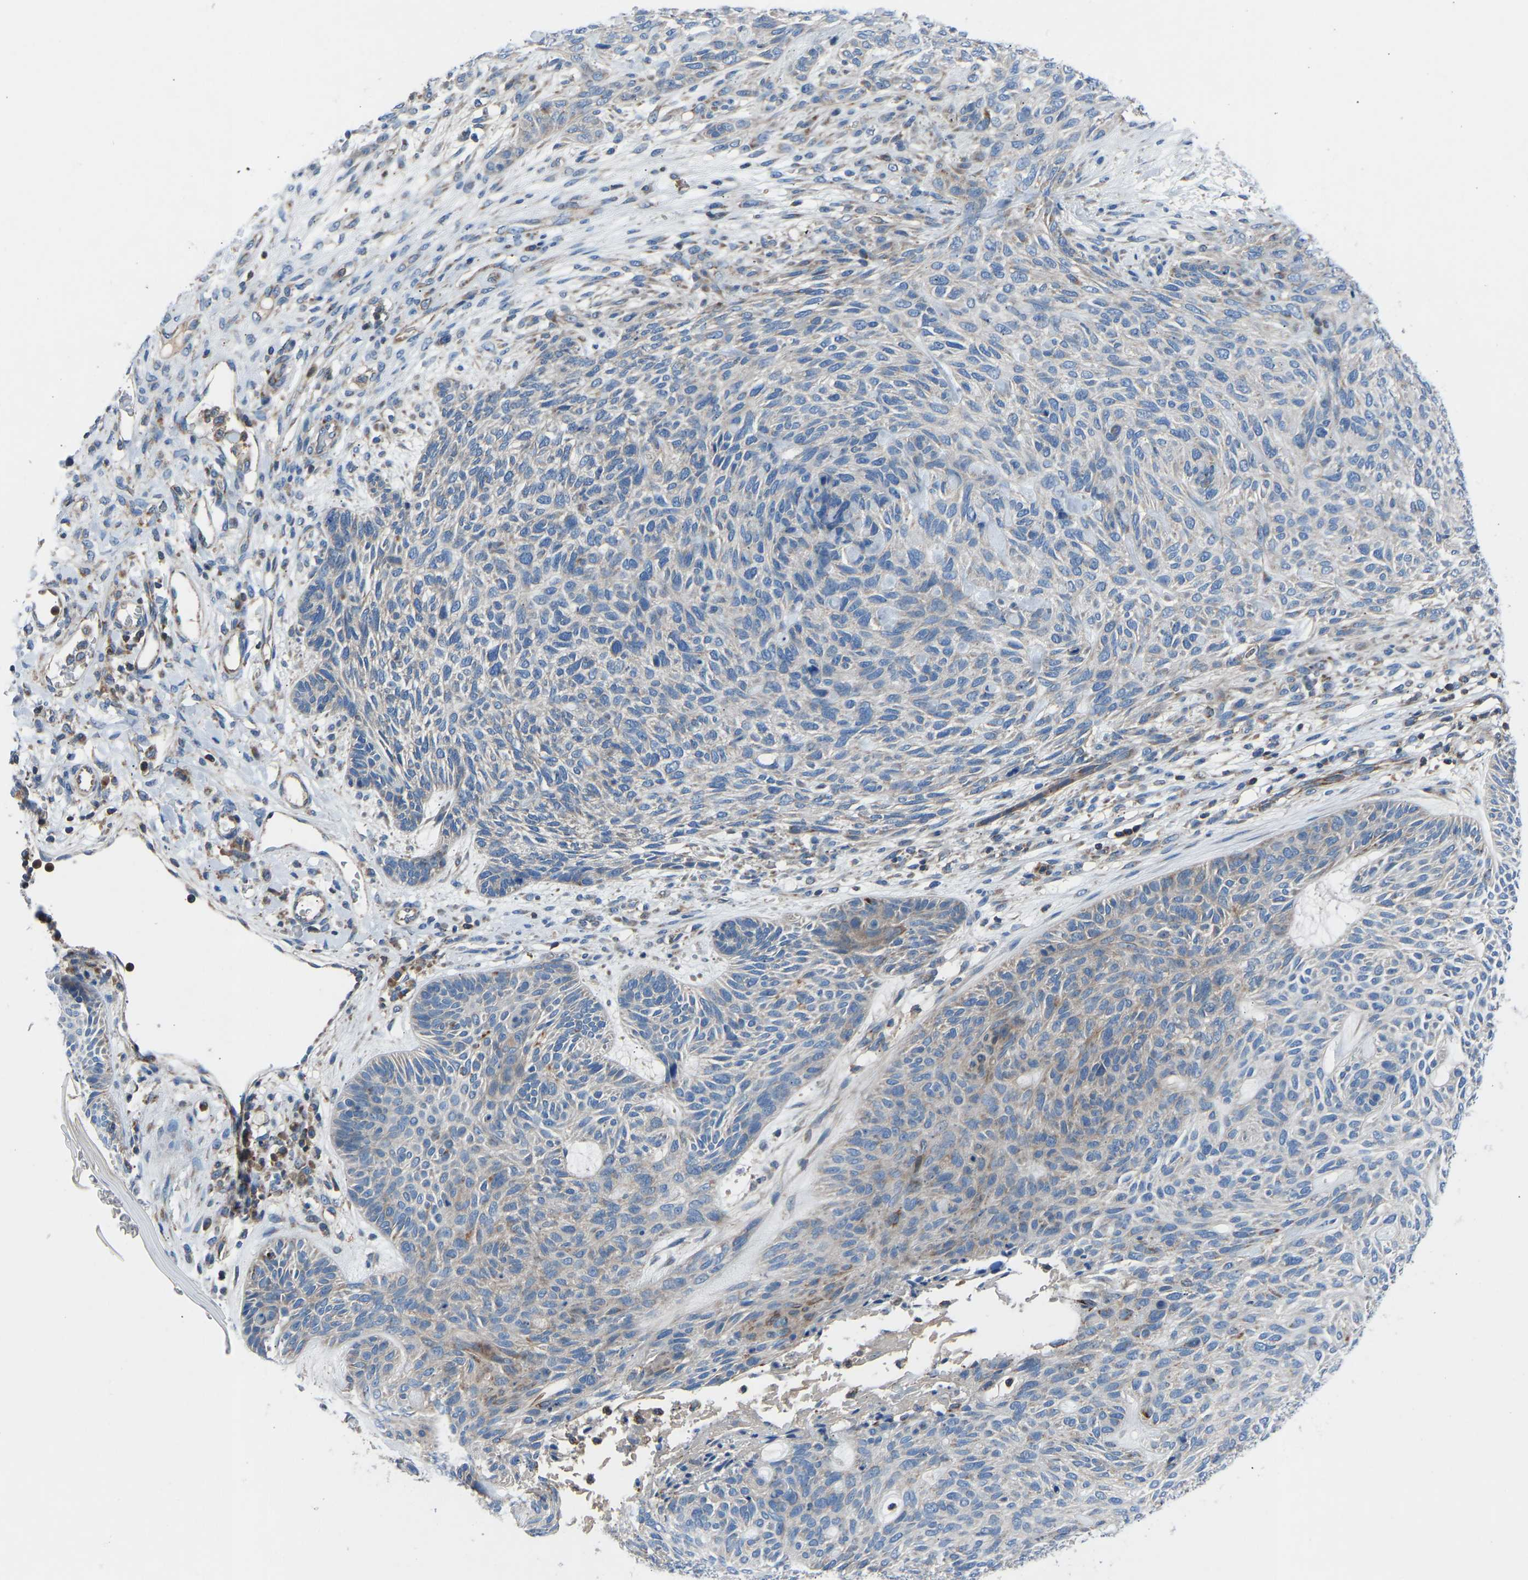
{"staining": {"intensity": "weak", "quantity": "<25%", "location": "cytoplasmic/membranous"}, "tissue": "skin cancer", "cell_type": "Tumor cells", "image_type": "cancer", "snomed": [{"axis": "morphology", "description": "Basal cell carcinoma"}, {"axis": "topography", "description": "Skin"}], "caption": "Tumor cells show no significant protein positivity in skin cancer (basal cell carcinoma).", "gene": "GRK6", "patient": {"sex": "male", "age": 55}}